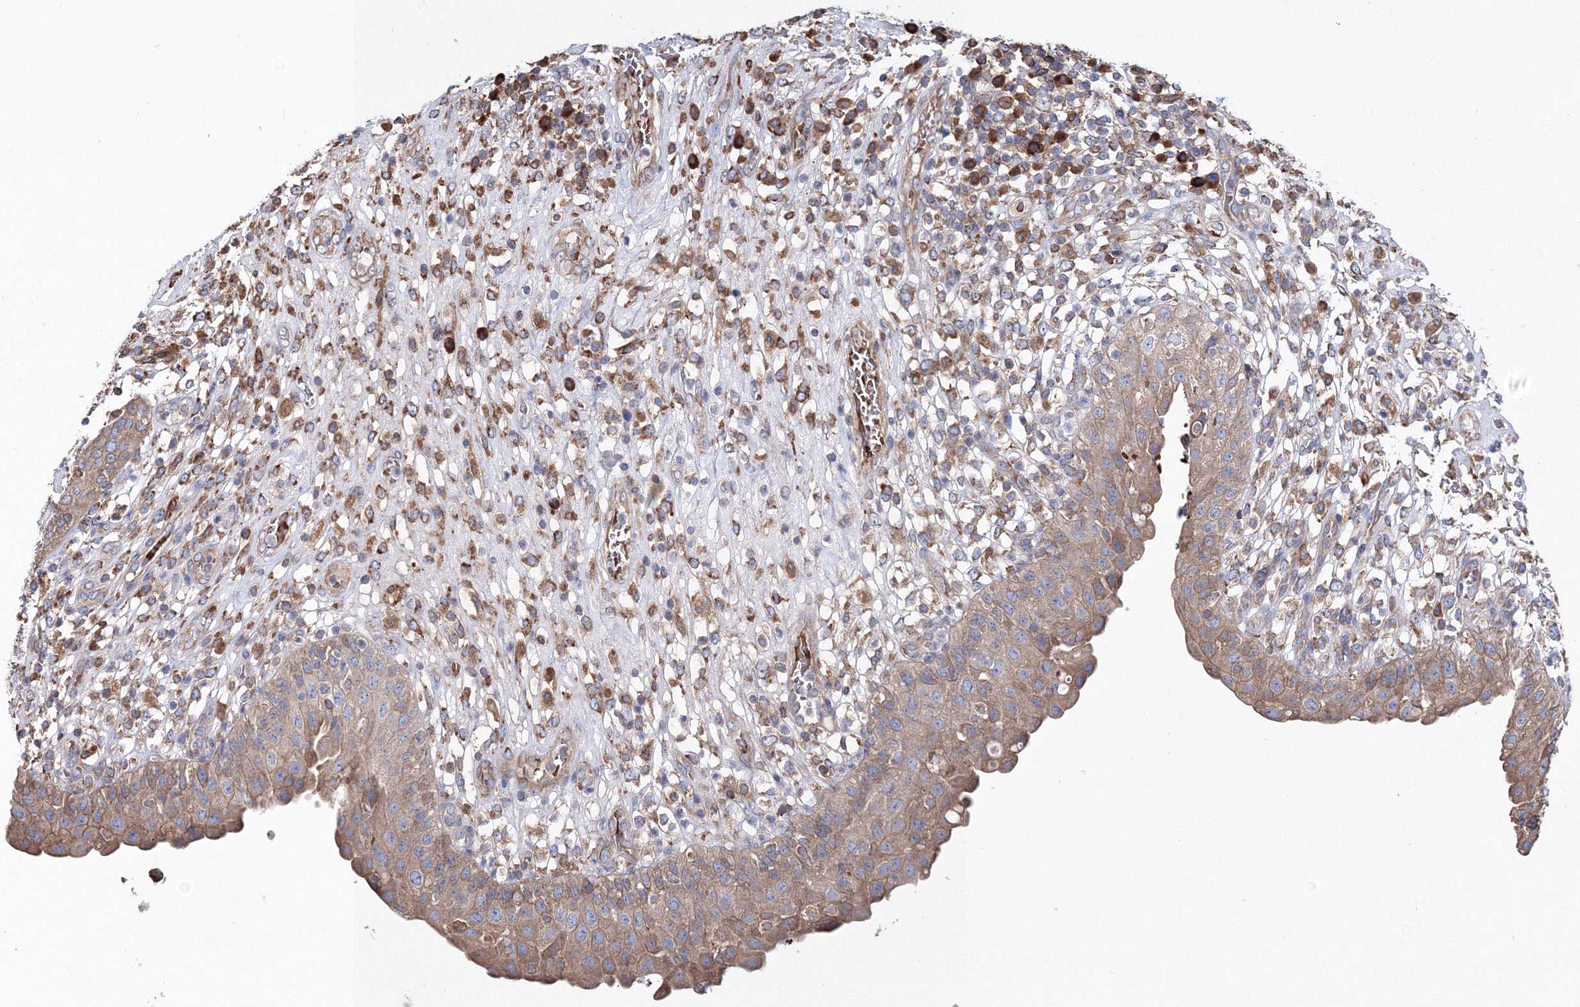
{"staining": {"intensity": "moderate", "quantity": "25%-75%", "location": "cytoplasmic/membranous"}, "tissue": "urinary bladder", "cell_type": "Urothelial cells", "image_type": "normal", "snomed": [{"axis": "morphology", "description": "Normal tissue, NOS"}, {"axis": "topography", "description": "Urinary bladder"}], "caption": "Brown immunohistochemical staining in unremarkable urinary bladder demonstrates moderate cytoplasmic/membranous staining in approximately 25%-75% of urothelial cells.", "gene": "VPS8", "patient": {"sex": "female", "age": 62}}